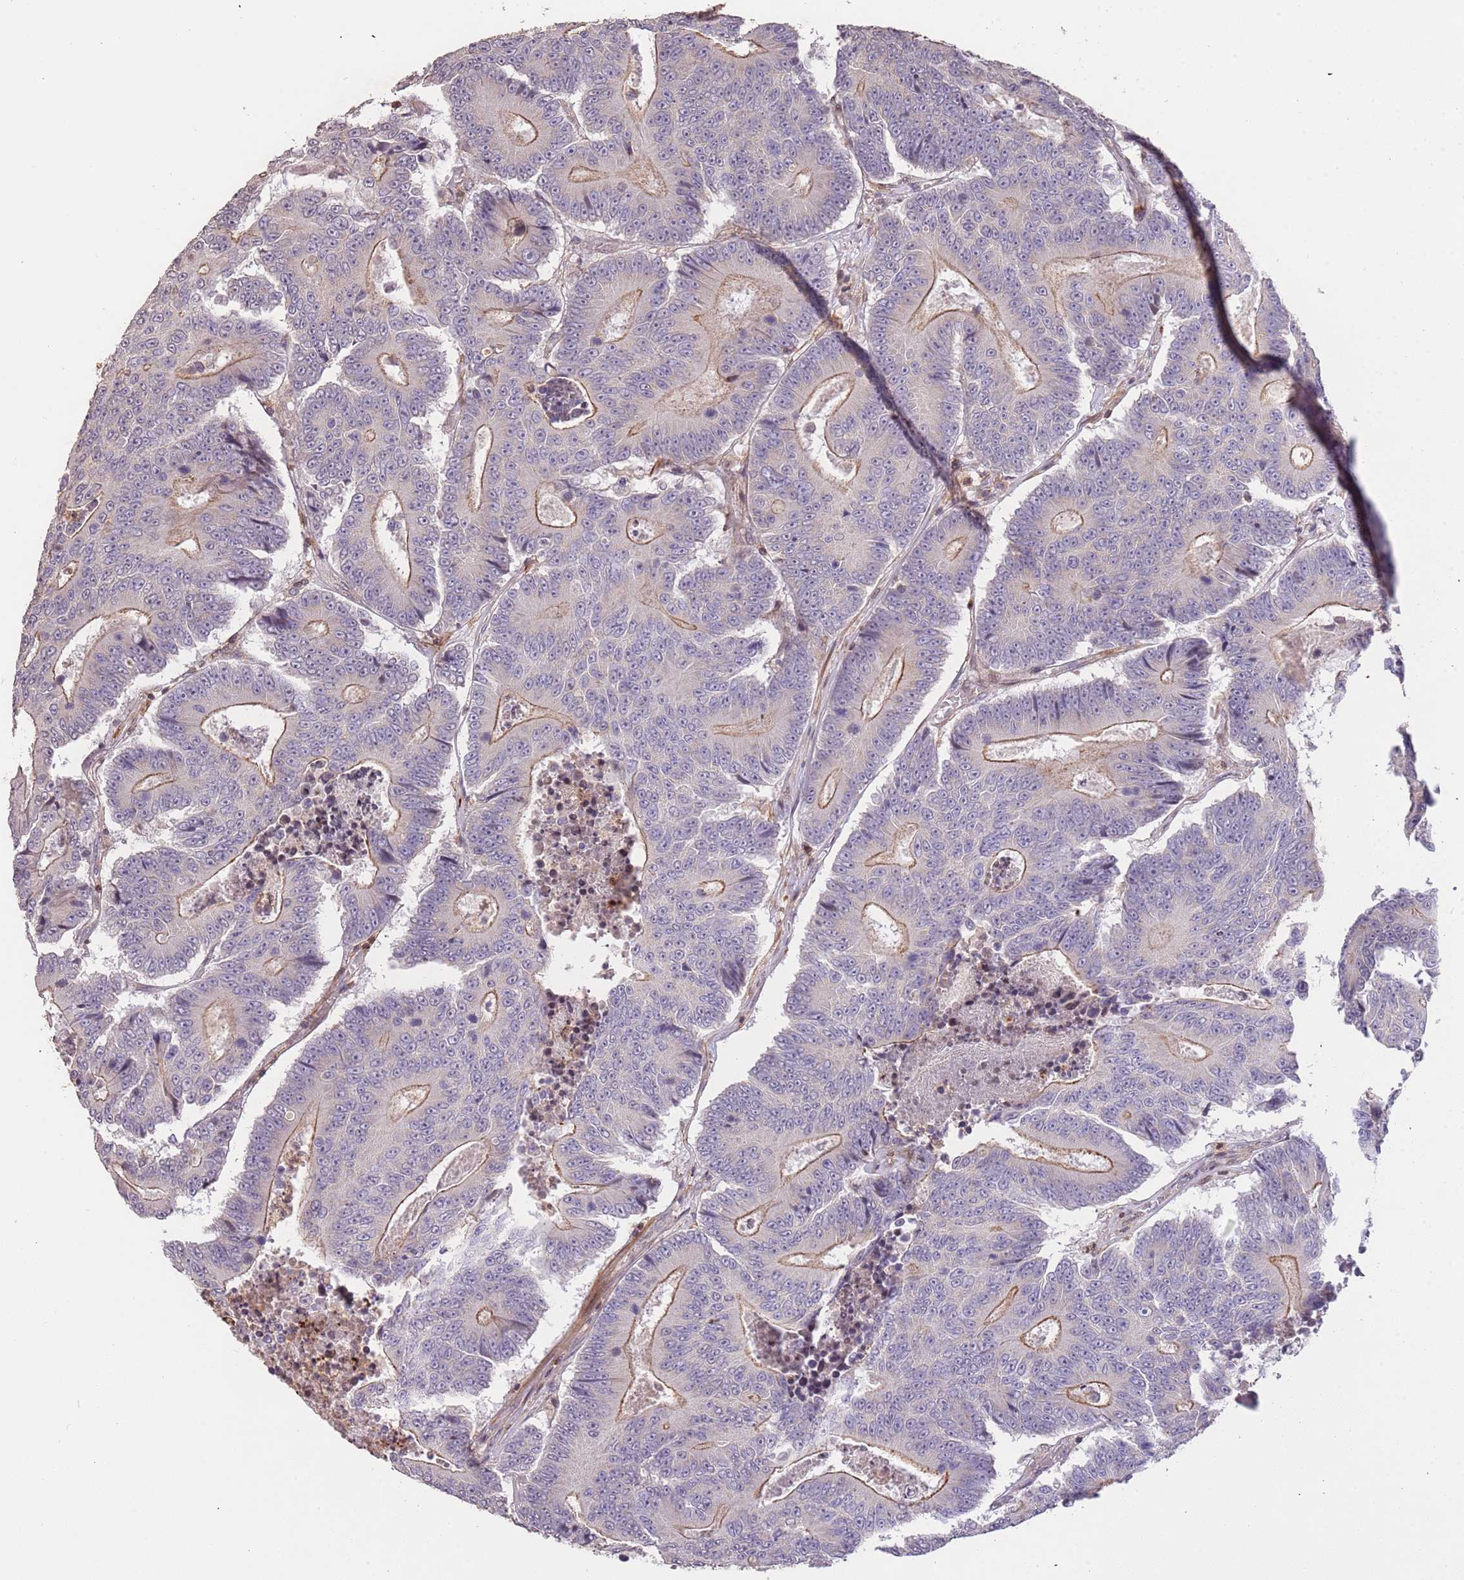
{"staining": {"intensity": "moderate", "quantity": "<25%", "location": "cytoplasmic/membranous"}, "tissue": "colorectal cancer", "cell_type": "Tumor cells", "image_type": "cancer", "snomed": [{"axis": "morphology", "description": "Adenocarcinoma, NOS"}, {"axis": "topography", "description": "Colon"}], "caption": "Tumor cells reveal low levels of moderate cytoplasmic/membranous staining in approximately <25% of cells in human colorectal cancer (adenocarcinoma).", "gene": "SLC16A4", "patient": {"sex": "male", "age": 83}}